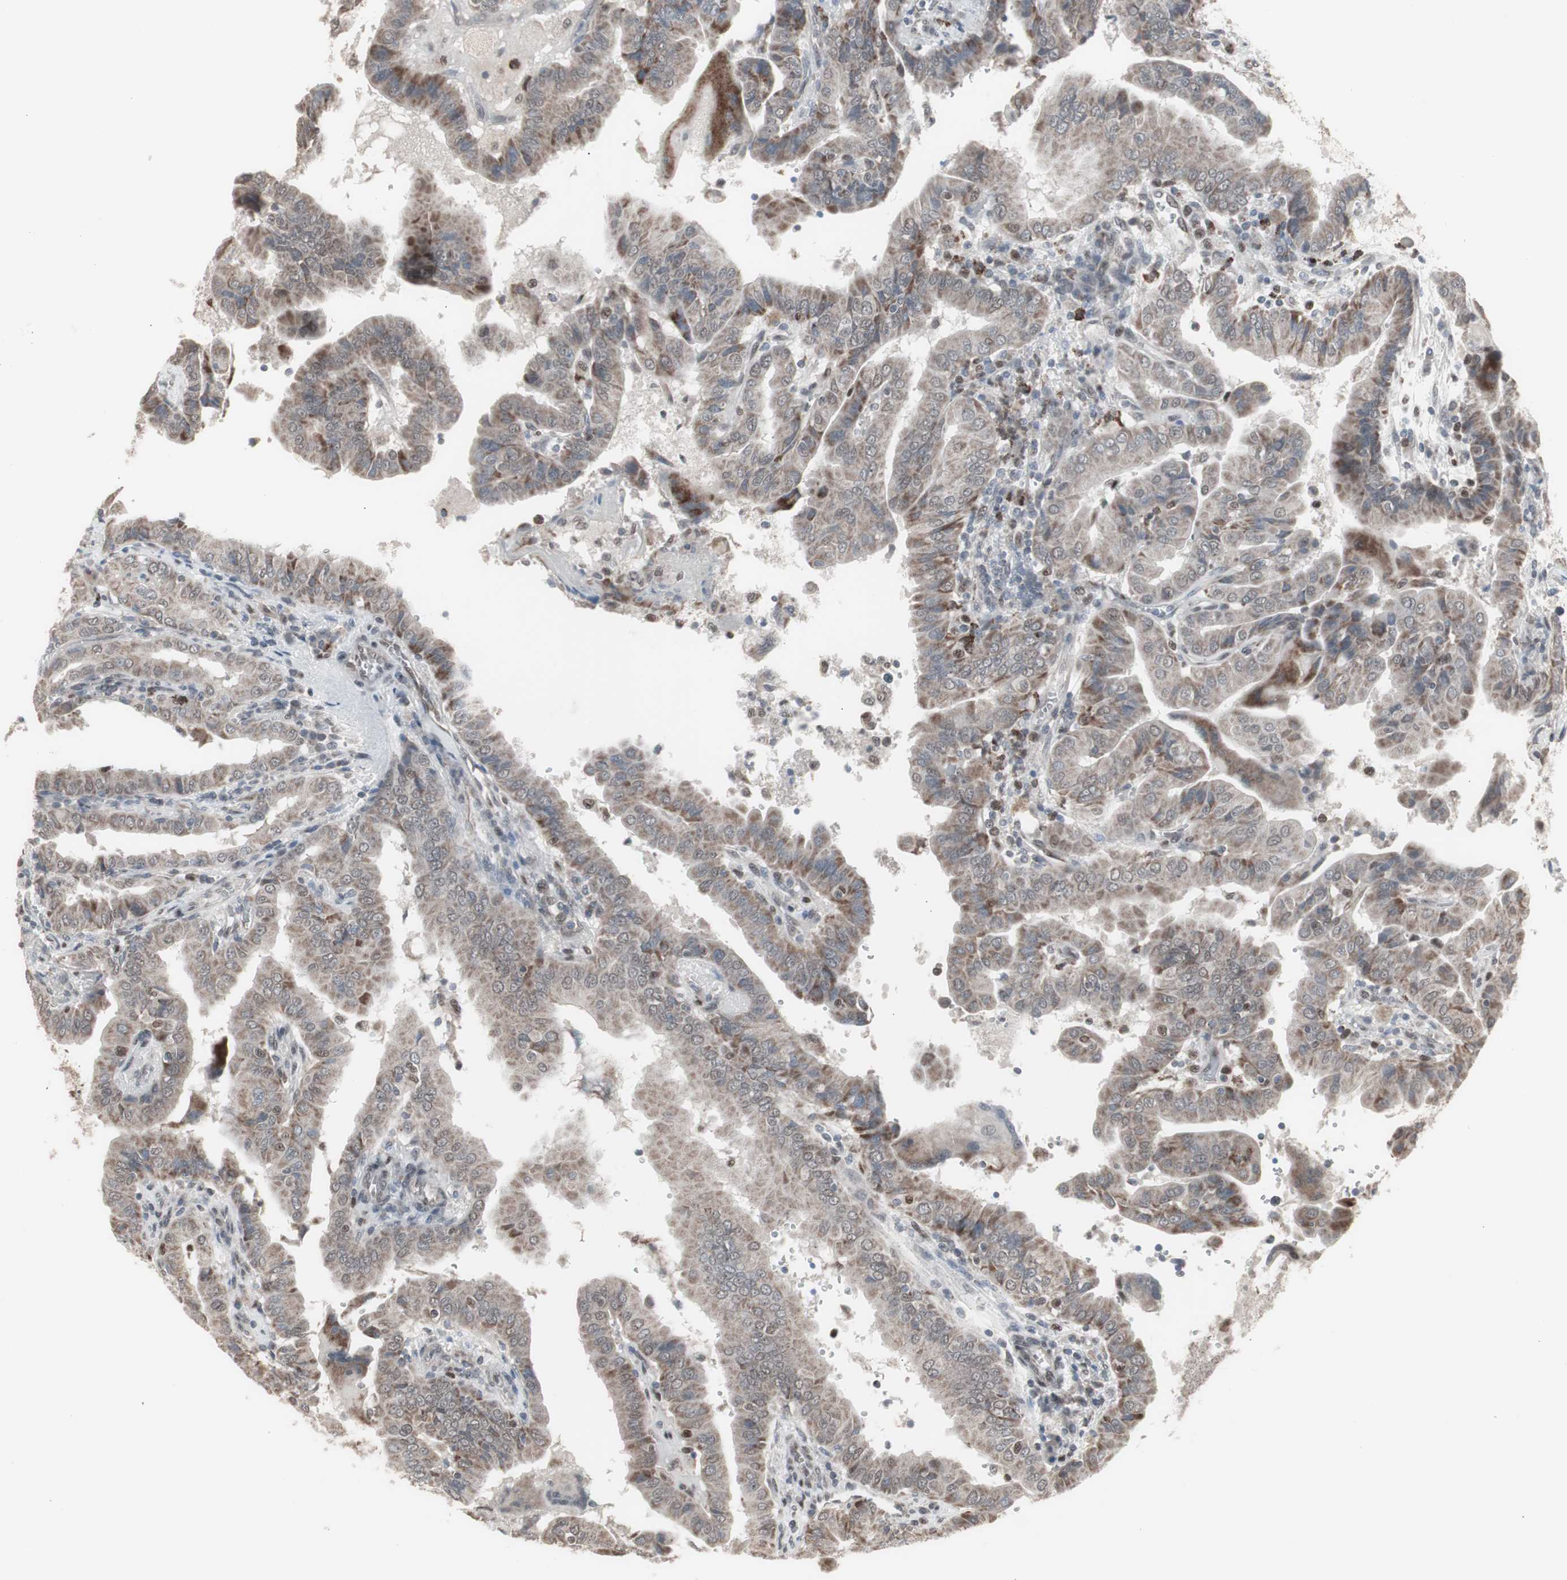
{"staining": {"intensity": "weak", "quantity": ">75%", "location": "cytoplasmic/membranous,nuclear"}, "tissue": "thyroid cancer", "cell_type": "Tumor cells", "image_type": "cancer", "snomed": [{"axis": "morphology", "description": "Papillary adenocarcinoma, NOS"}, {"axis": "topography", "description": "Thyroid gland"}], "caption": "Protein analysis of thyroid papillary adenocarcinoma tissue shows weak cytoplasmic/membranous and nuclear positivity in approximately >75% of tumor cells.", "gene": "RXRA", "patient": {"sex": "male", "age": 33}}